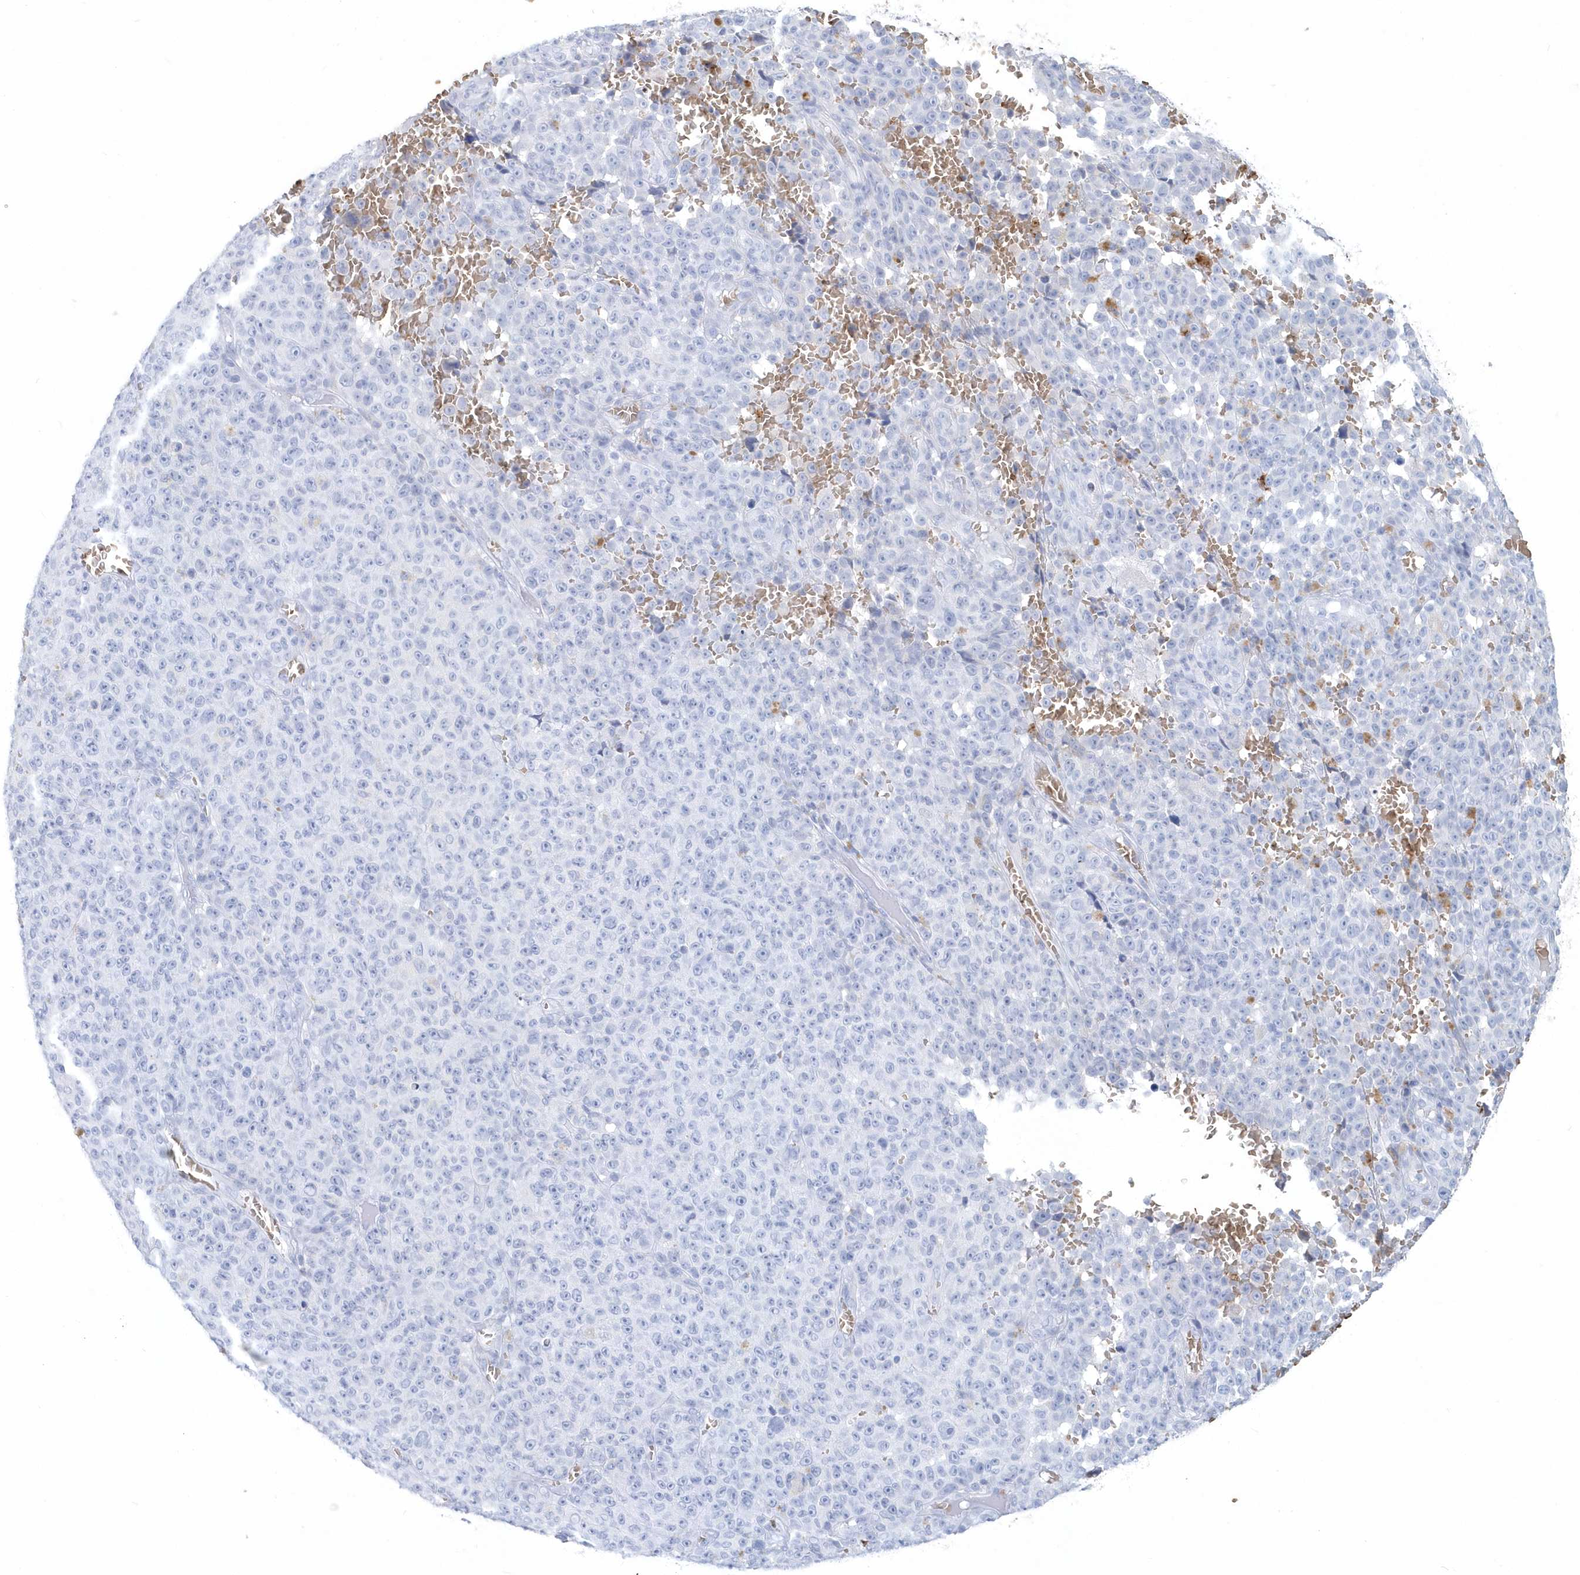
{"staining": {"intensity": "negative", "quantity": "none", "location": "none"}, "tissue": "melanoma", "cell_type": "Tumor cells", "image_type": "cancer", "snomed": [{"axis": "morphology", "description": "Malignant melanoma, NOS"}, {"axis": "topography", "description": "Skin"}], "caption": "Immunohistochemistry histopathology image of neoplastic tissue: malignant melanoma stained with DAB (3,3'-diaminobenzidine) shows no significant protein expression in tumor cells. Nuclei are stained in blue.", "gene": "HBA2", "patient": {"sex": "female", "age": 82}}